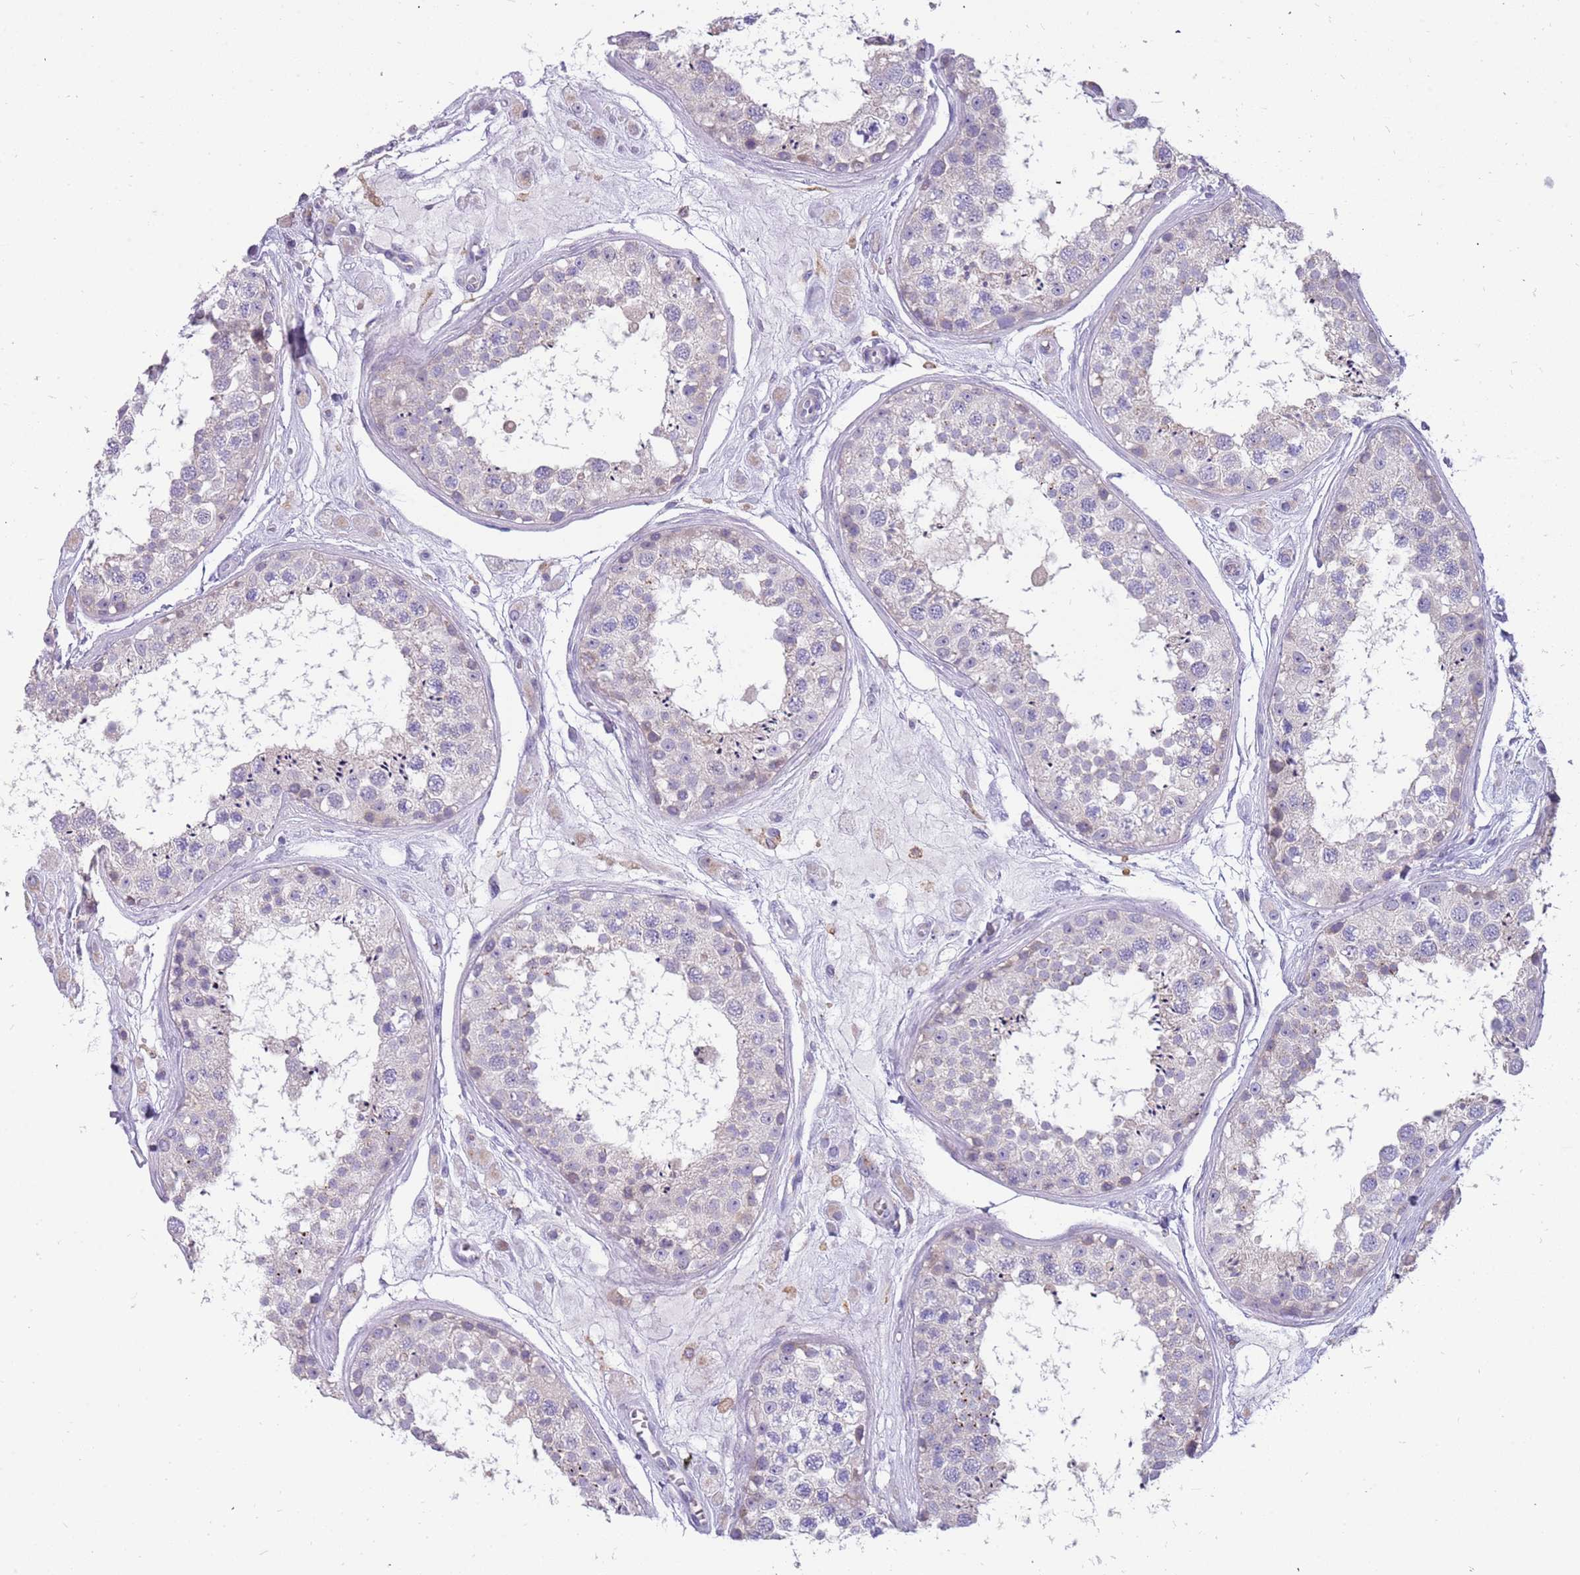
{"staining": {"intensity": "negative", "quantity": "none", "location": "none"}, "tissue": "testis", "cell_type": "Cells in seminiferous ducts", "image_type": "normal", "snomed": [{"axis": "morphology", "description": "Normal tissue, NOS"}, {"axis": "topography", "description": "Testis"}], "caption": "High power microscopy photomicrograph of an IHC photomicrograph of unremarkable testis, revealing no significant expression in cells in seminiferous ducts. (DAB immunohistochemistry visualized using brightfield microscopy, high magnification).", "gene": "RHCG", "patient": {"sex": "male", "age": 25}}